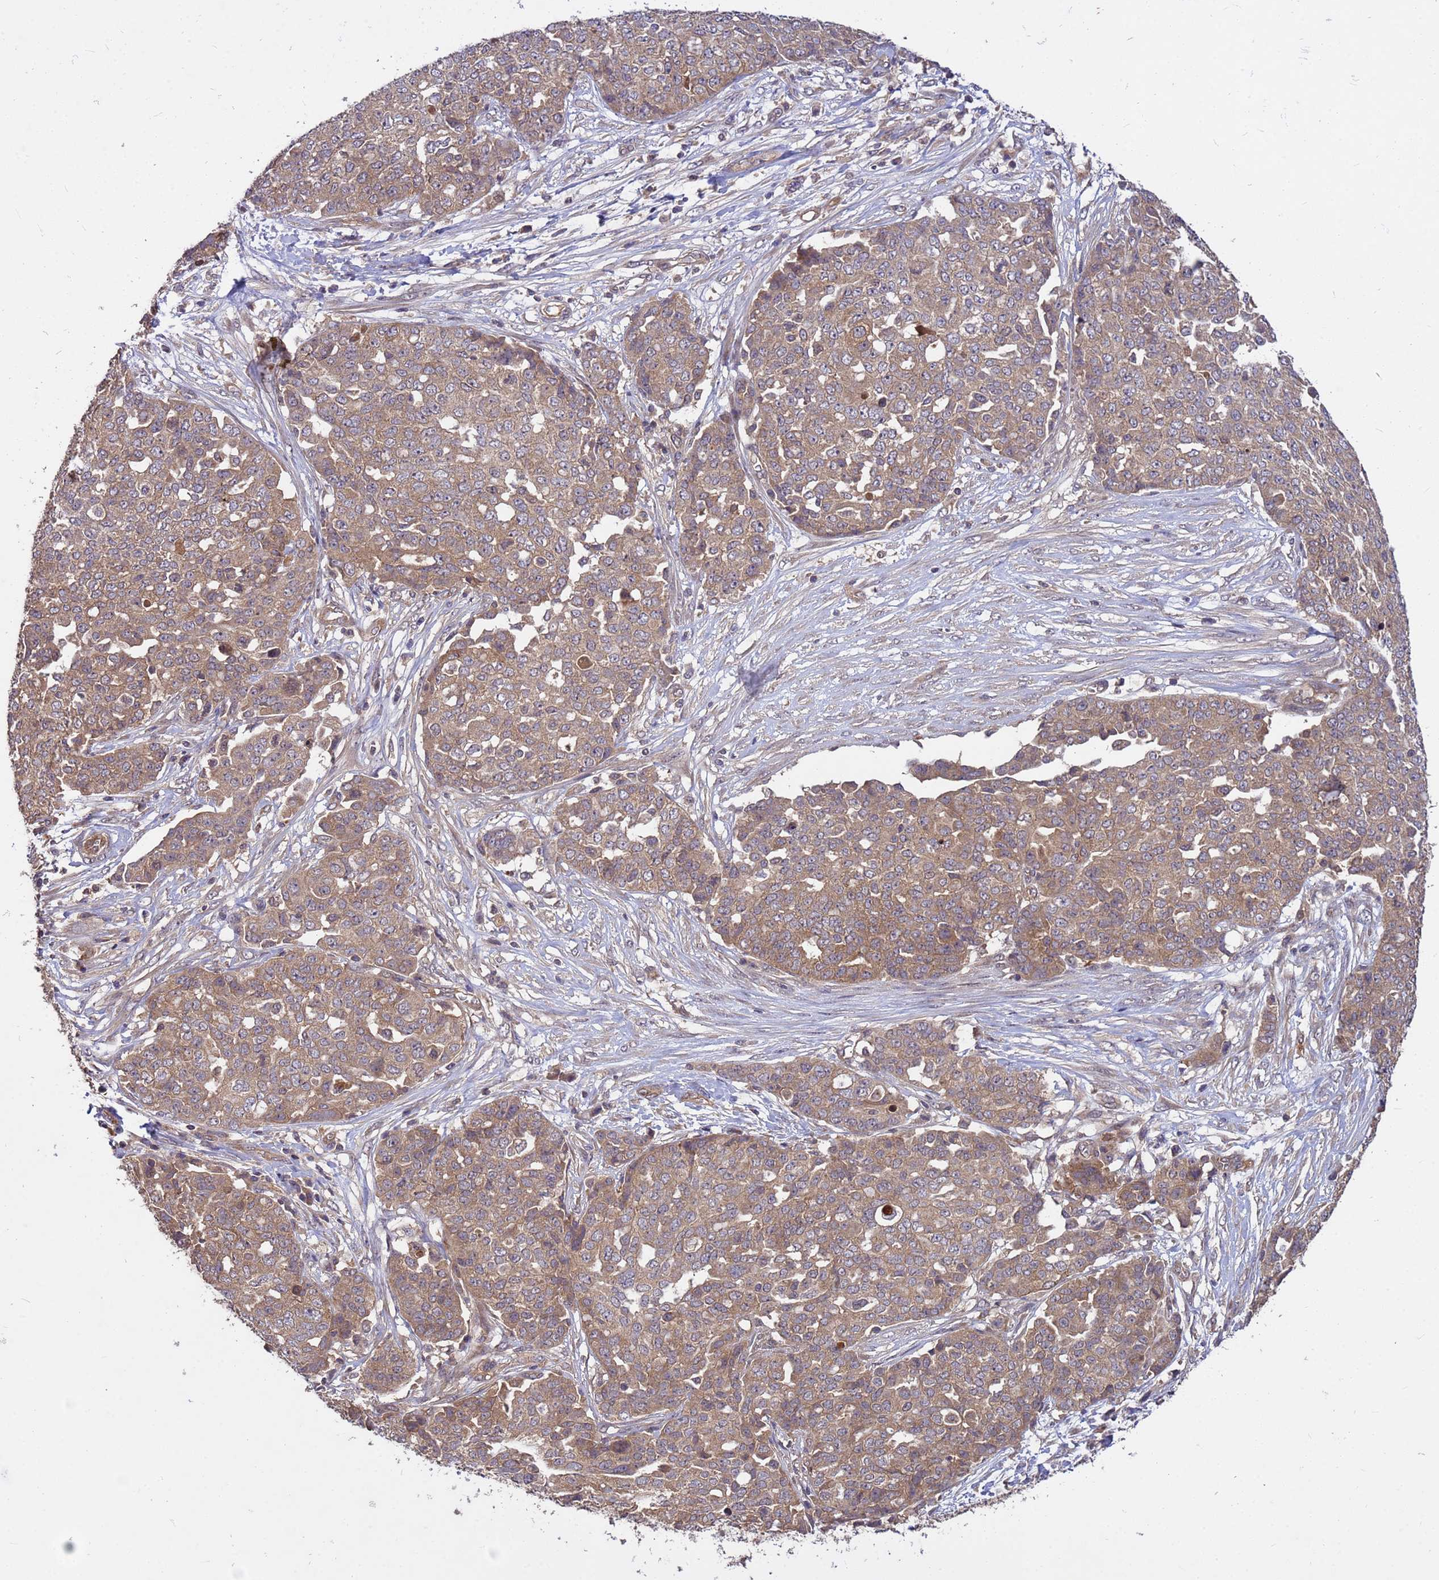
{"staining": {"intensity": "moderate", "quantity": ">75%", "location": "cytoplasmic/membranous"}, "tissue": "ovarian cancer", "cell_type": "Tumor cells", "image_type": "cancer", "snomed": [{"axis": "morphology", "description": "Cystadenocarcinoma, serous, NOS"}, {"axis": "topography", "description": "Soft tissue"}, {"axis": "topography", "description": "Ovary"}], "caption": "There is medium levels of moderate cytoplasmic/membranous staining in tumor cells of ovarian cancer (serous cystadenocarcinoma), as demonstrated by immunohistochemical staining (brown color).", "gene": "PPP2CB", "patient": {"sex": "female", "age": 57}}